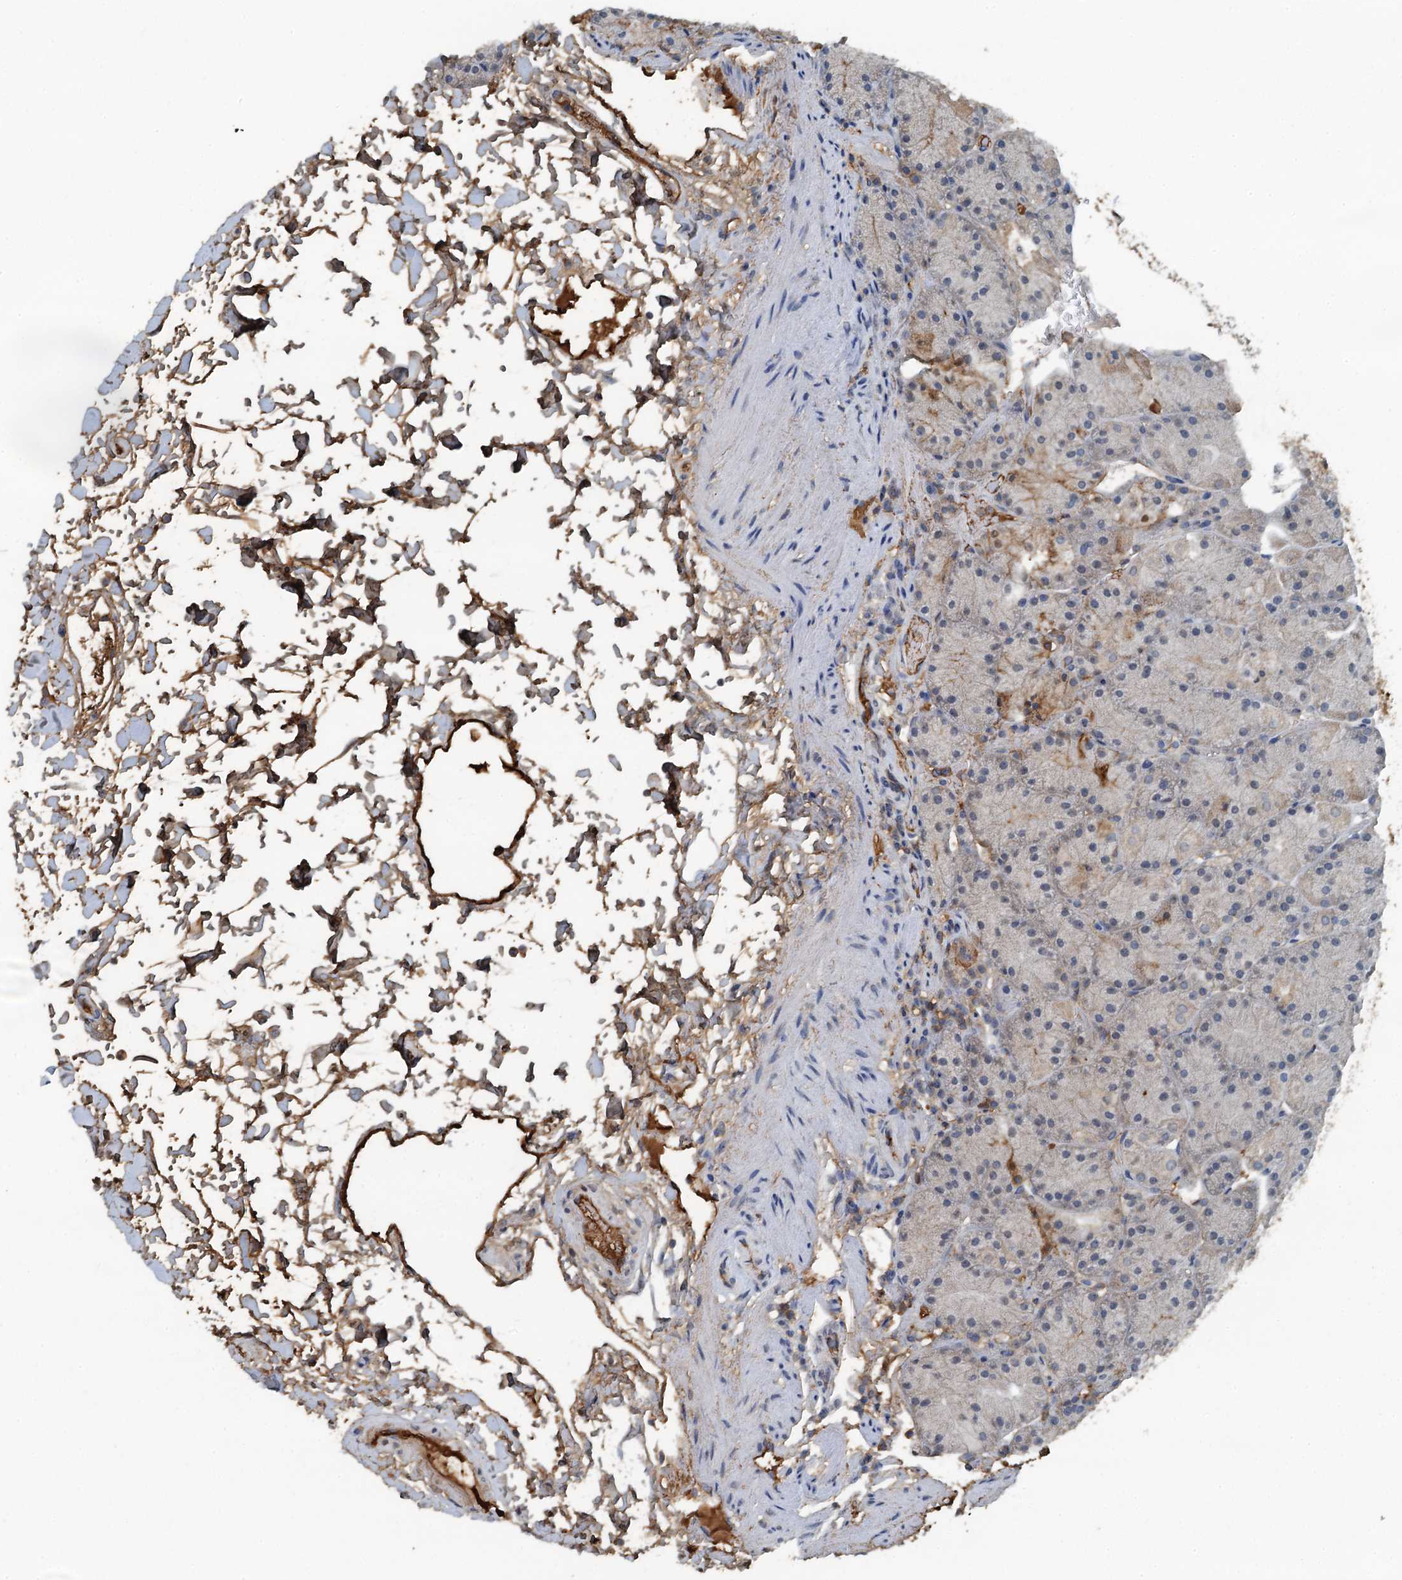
{"staining": {"intensity": "weak", "quantity": "<25%", "location": "cytoplasmic/membranous"}, "tissue": "stomach", "cell_type": "Glandular cells", "image_type": "normal", "snomed": [{"axis": "morphology", "description": "Normal tissue, NOS"}, {"axis": "topography", "description": "Stomach, upper"}, {"axis": "topography", "description": "Stomach, lower"}], "caption": "The photomicrograph shows no staining of glandular cells in normal stomach. The staining was performed using DAB (3,3'-diaminobenzidine) to visualize the protein expression in brown, while the nuclei were stained in blue with hematoxylin (Magnification: 20x).", "gene": "LSM14B", "patient": {"sex": "male", "age": 67}}